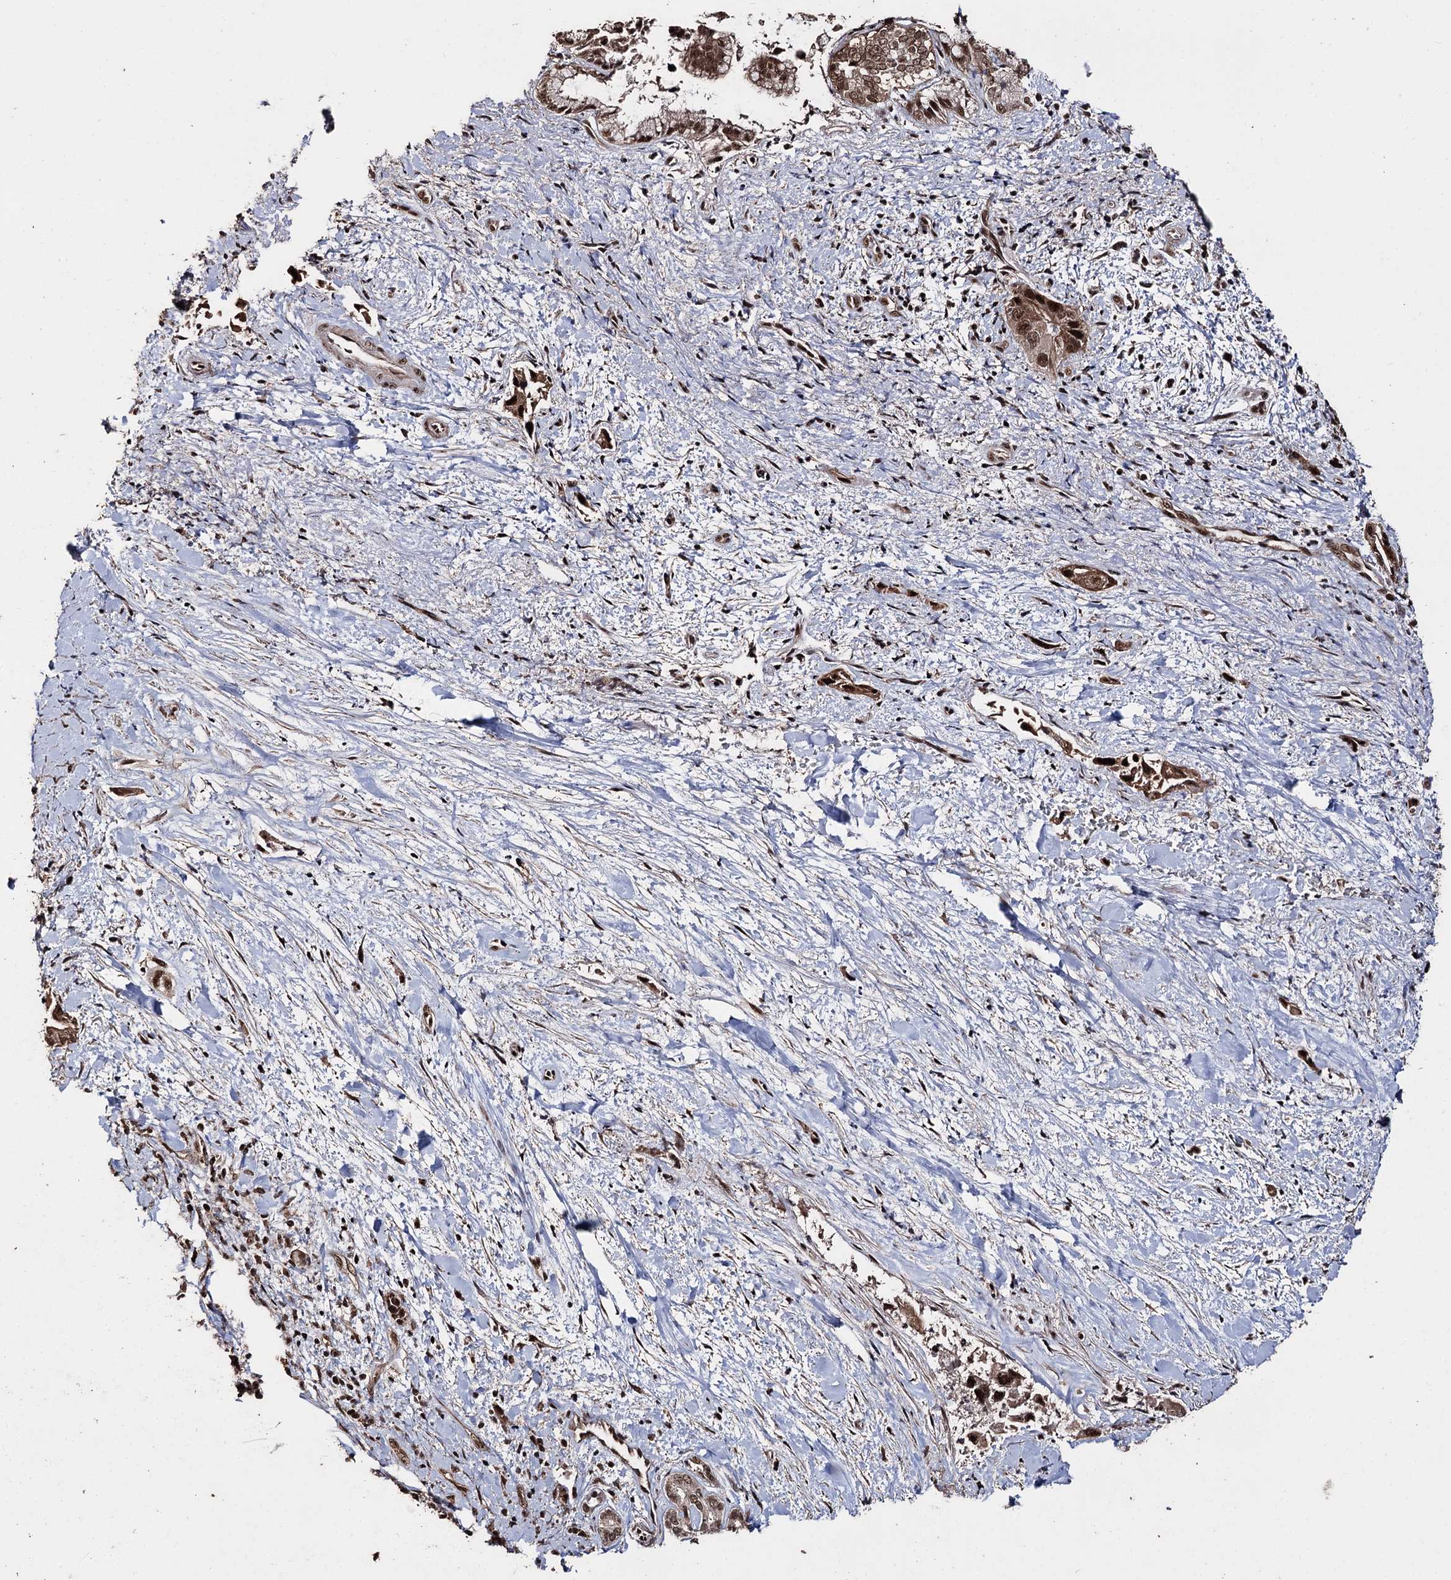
{"staining": {"intensity": "strong", "quantity": ">75%", "location": "nuclear"}, "tissue": "pancreatic cancer", "cell_type": "Tumor cells", "image_type": "cancer", "snomed": [{"axis": "morphology", "description": "Adenocarcinoma, NOS"}, {"axis": "topography", "description": "Pancreas"}], "caption": "This is a photomicrograph of IHC staining of pancreatic adenocarcinoma, which shows strong positivity in the nuclear of tumor cells.", "gene": "U2SURP", "patient": {"sex": "female", "age": 78}}